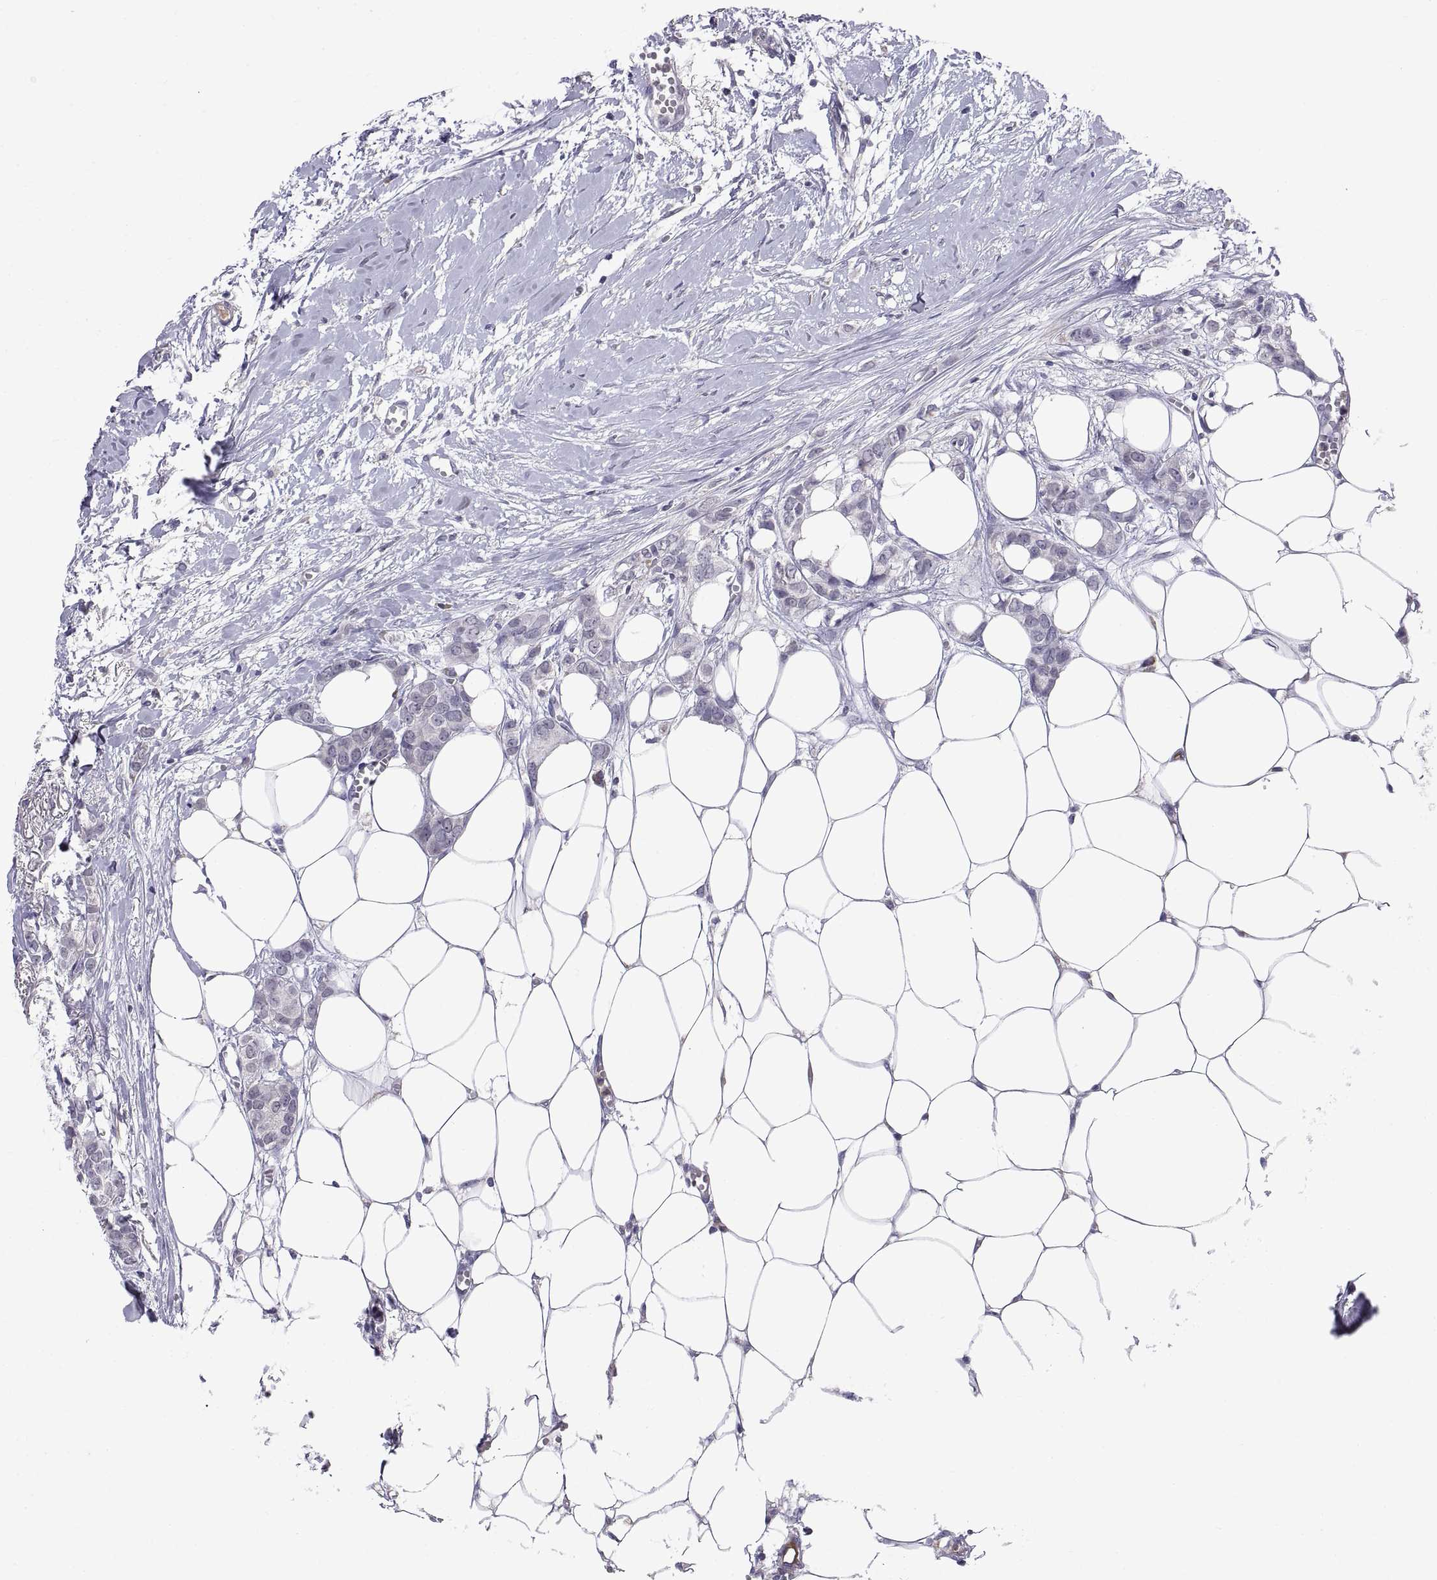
{"staining": {"intensity": "negative", "quantity": "none", "location": "none"}, "tissue": "breast cancer", "cell_type": "Tumor cells", "image_type": "cancer", "snomed": [{"axis": "morphology", "description": "Duct carcinoma"}, {"axis": "topography", "description": "Breast"}], "caption": "Immunohistochemical staining of invasive ductal carcinoma (breast) reveals no significant positivity in tumor cells.", "gene": "PKP1", "patient": {"sex": "female", "age": 85}}